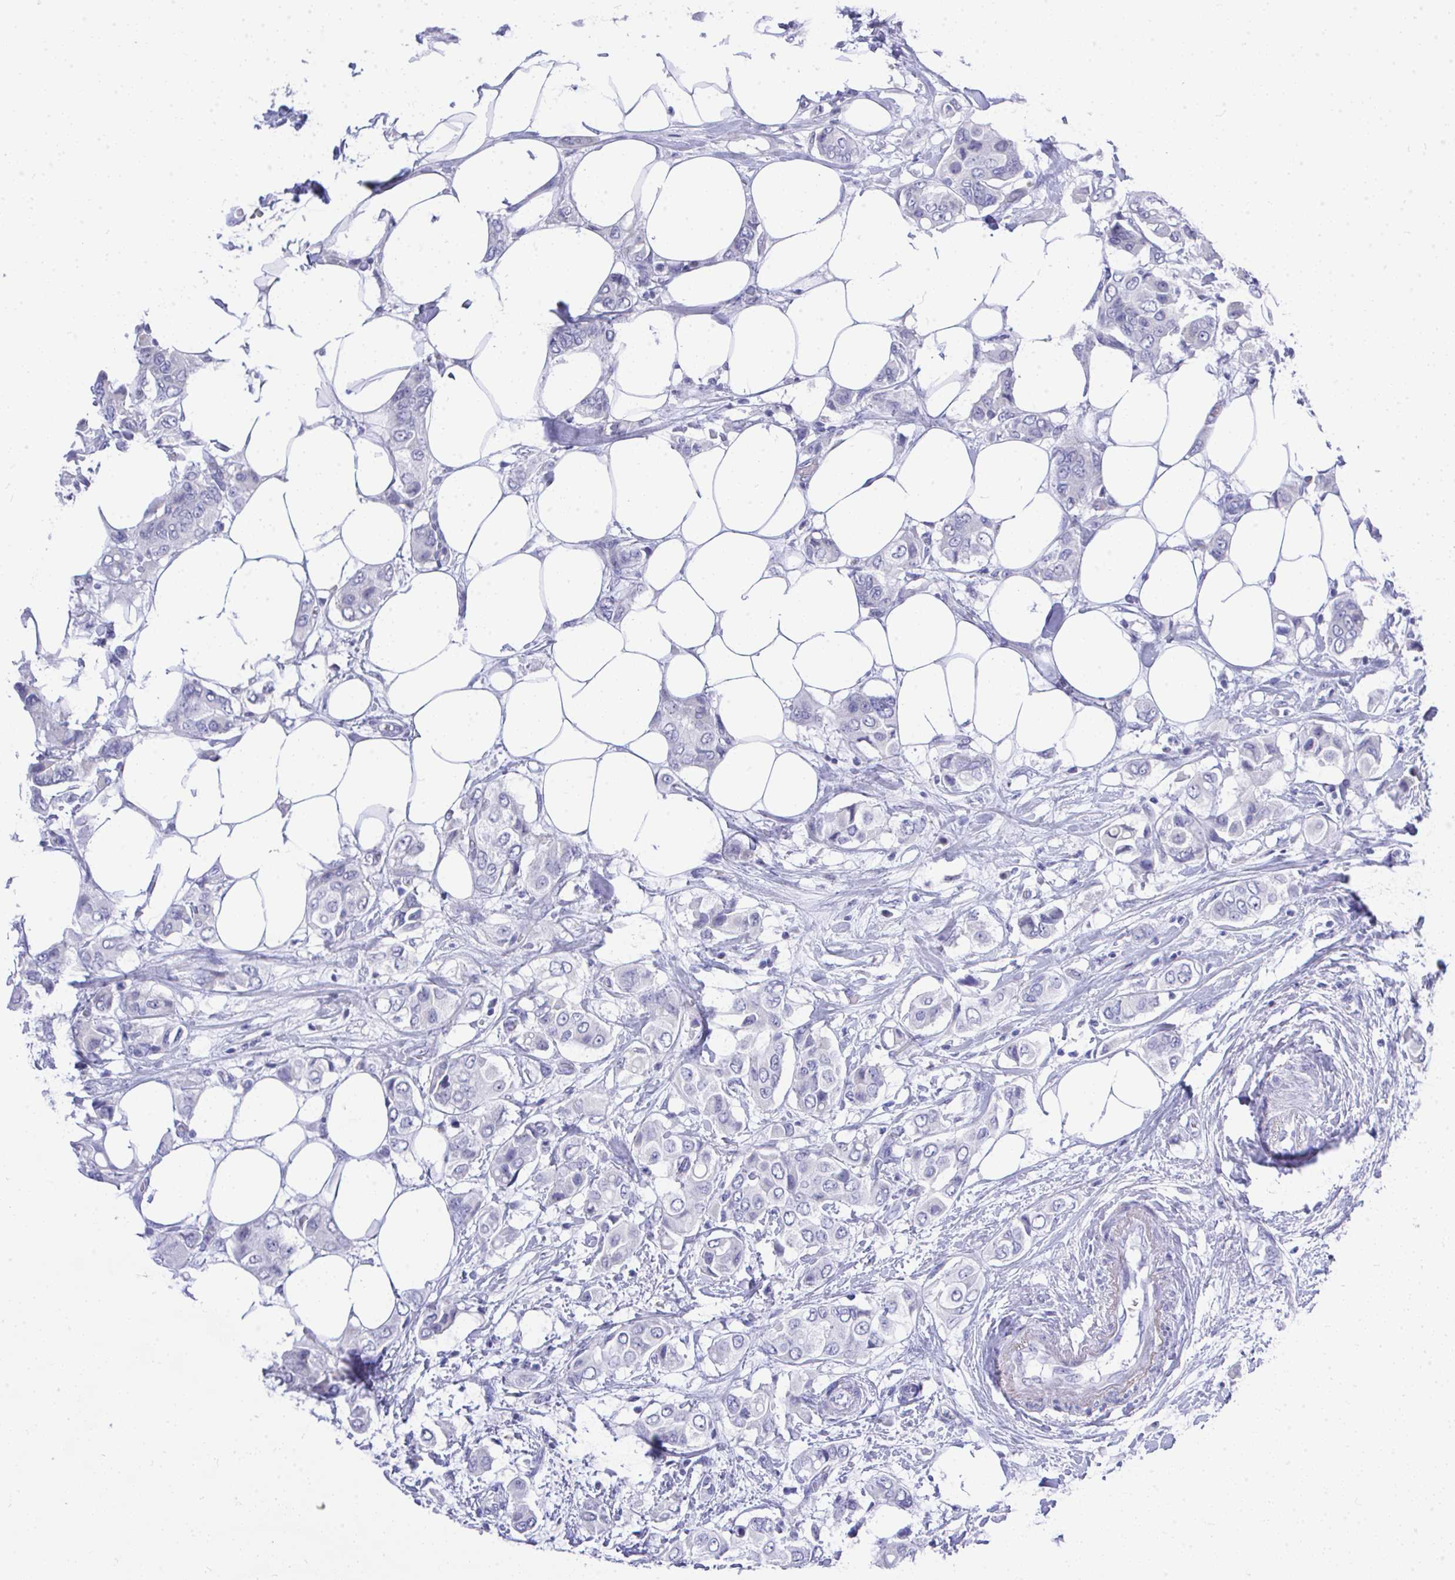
{"staining": {"intensity": "negative", "quantity": "none", "location": "none"}, "tissue": "breast cancer", "cell_type": "Tumor cells", "image_type": "cancer", "snomed": [{"axis": "morphology", "description": "Lobular carcinoma"}, {"axis": "topography", "description": "Breast"}], "caption": "This is an immunohistochemistry micrograph of human breast cancer (lobular carcinoma). There is no expression in tumor cells.", "gene": "MS4A12", "patient": {"sex": "female", "age": 51}}